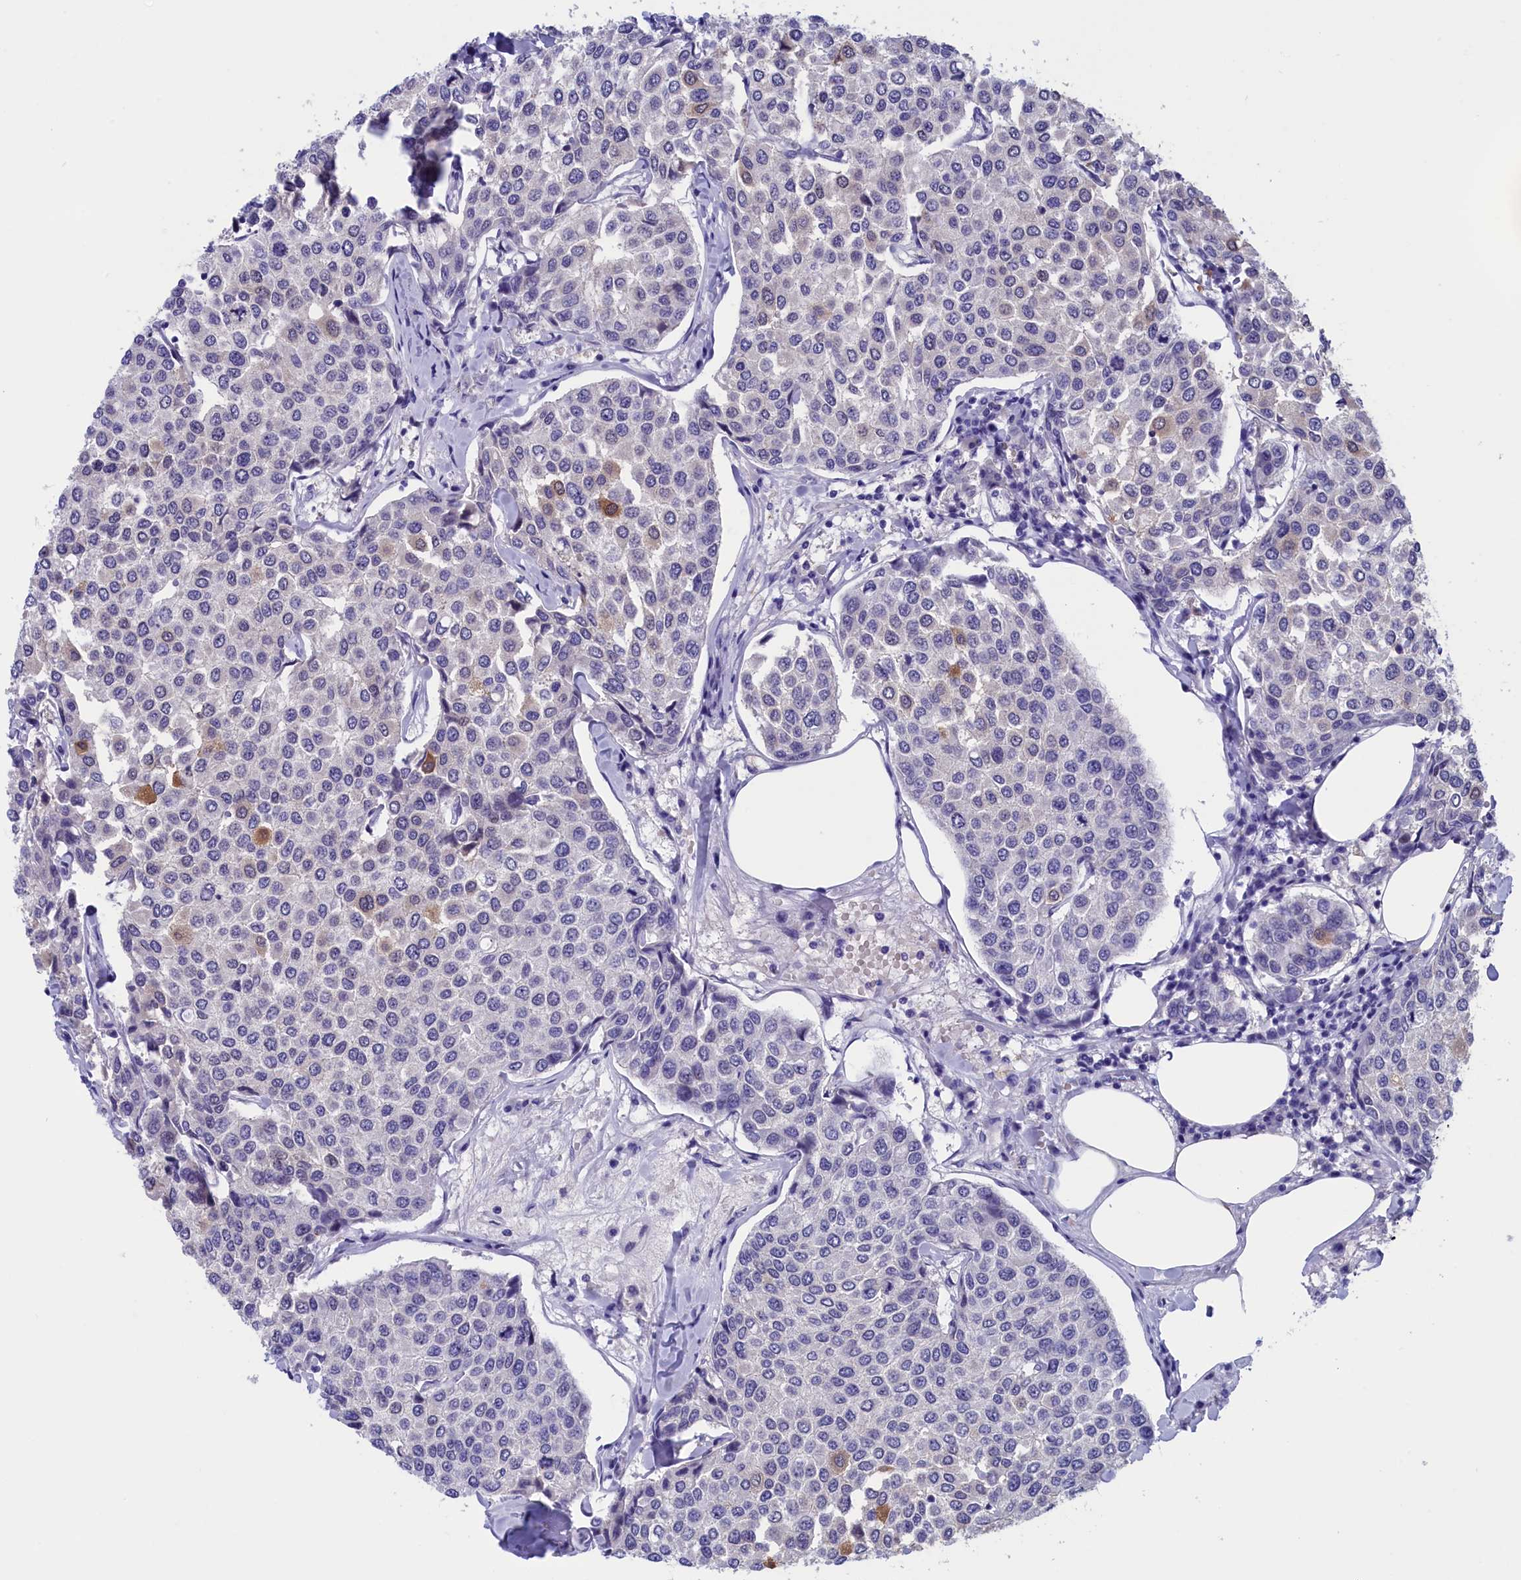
{"staining": {"intensity": "moderate", "quantity": "<25%", "location": "cytoplasmic/membranous"}, "tissue": "breast cancer", "cell_type": "Tumor cells", "image_type": "cancer", "snomed": [{"axis": "morphology", "description": "Duct carcinoma"}, {"axis": "topography", "description": "Breast"}], "caption": "A brown stain labels moderate cytoplasmic/membranous expression of a protein in human breast cancer tumor cells.", "gene": "VPS35L", "patient": {"sex": "female", "age": 55}}